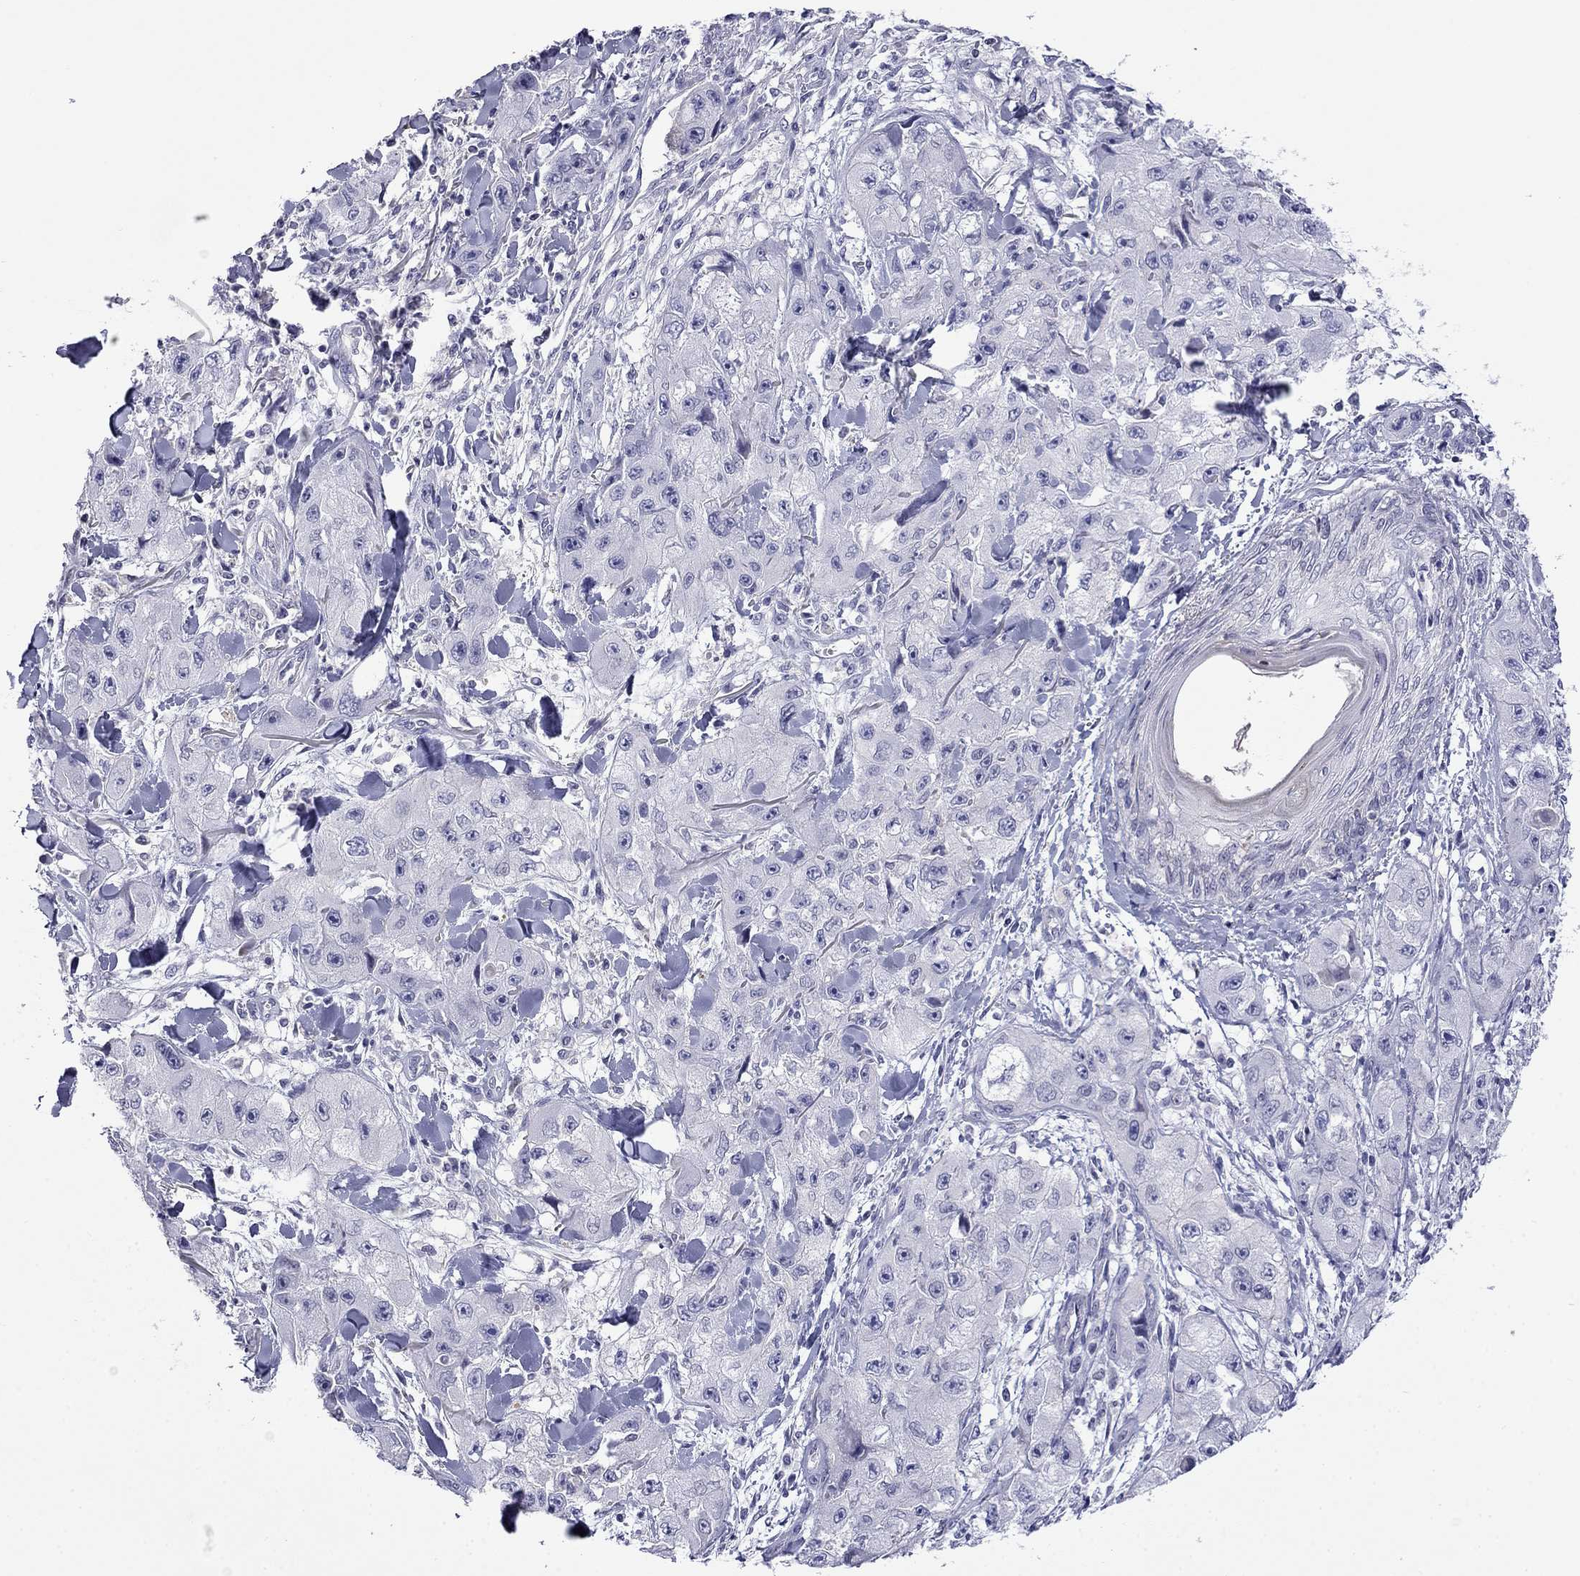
{"staining": {"intensity": "negative", "quantity": "none", "location": "none"}, "tissue": "skin cancer", "cell_type": "Tumor cells", "image_type": "cancer", "snomed": [{"axis": "morphology", "description": "Squamous cell carcinoma, NOS"}, {"axis": "topography", "description": "Skin"}, {"axis": "topography", "description": "Subcutis"}], "caption": "Micrograph shows no significant protein expression in tumor cells of skin squamous cell carcinoma.", "gene": "PRR18", "patient": {"sex": "male", "age": 73}}